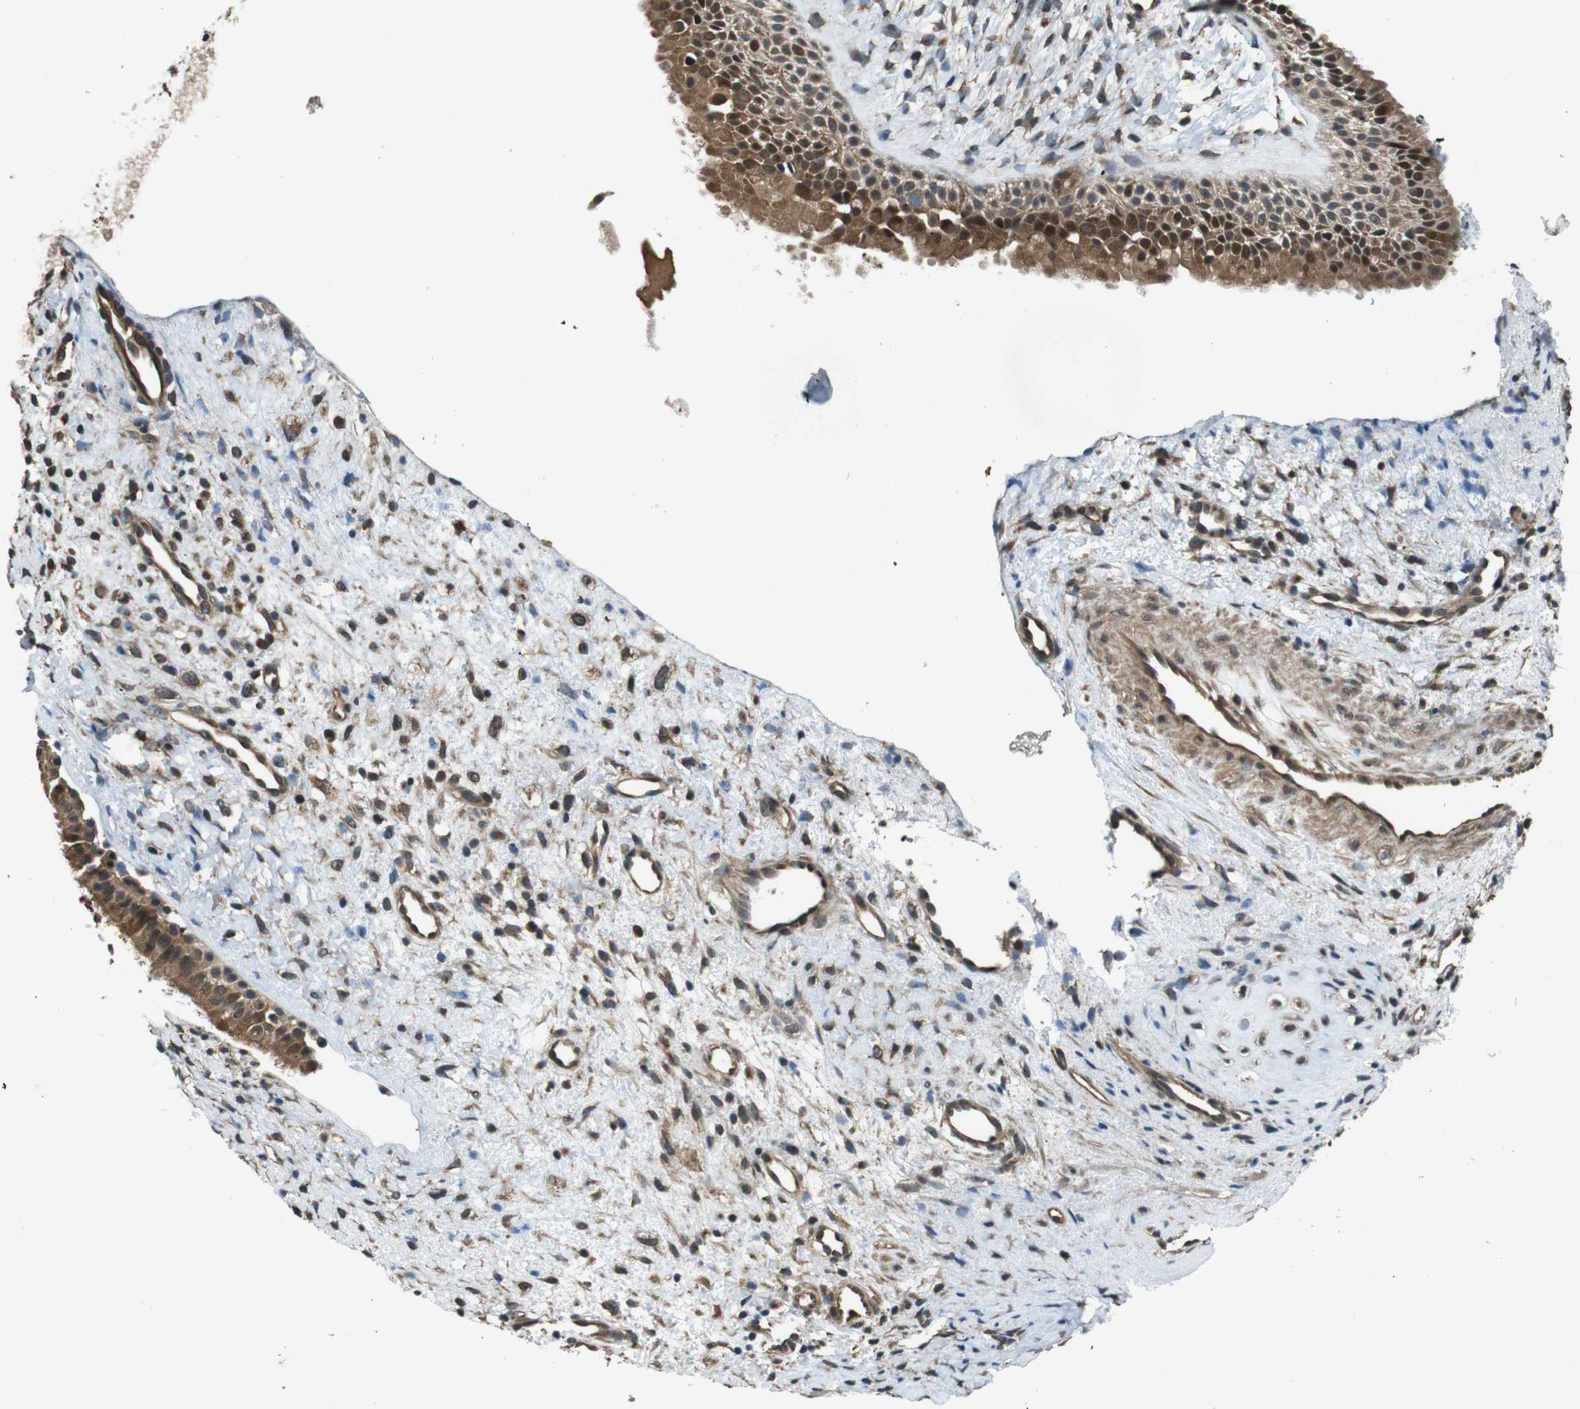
{"staining": {"intensity": "strong", "quantity": ">75%", "location": "cytoplasmic/membranous,nuclear"}, "tissue": "nasopharynx", "cell_type": "Respiratory epithelial cells", "image_type": "normal", "snomed": [{"axis": "morphology", "description": "Normal tissue, NOS"}, {"axis": "topography", "description": "Nasopharynx"}], "caption": "Nasopharynx stained with IHC demonstrates strong cytoplasmic/membranous,nuclear positivity in approximately >75% of respiratory epithelial cells. (Brightfield microscopy of DAB IHC at high magnification).", "gene": "SOCS1", "patient": {"sex": "male", "age": 22}}